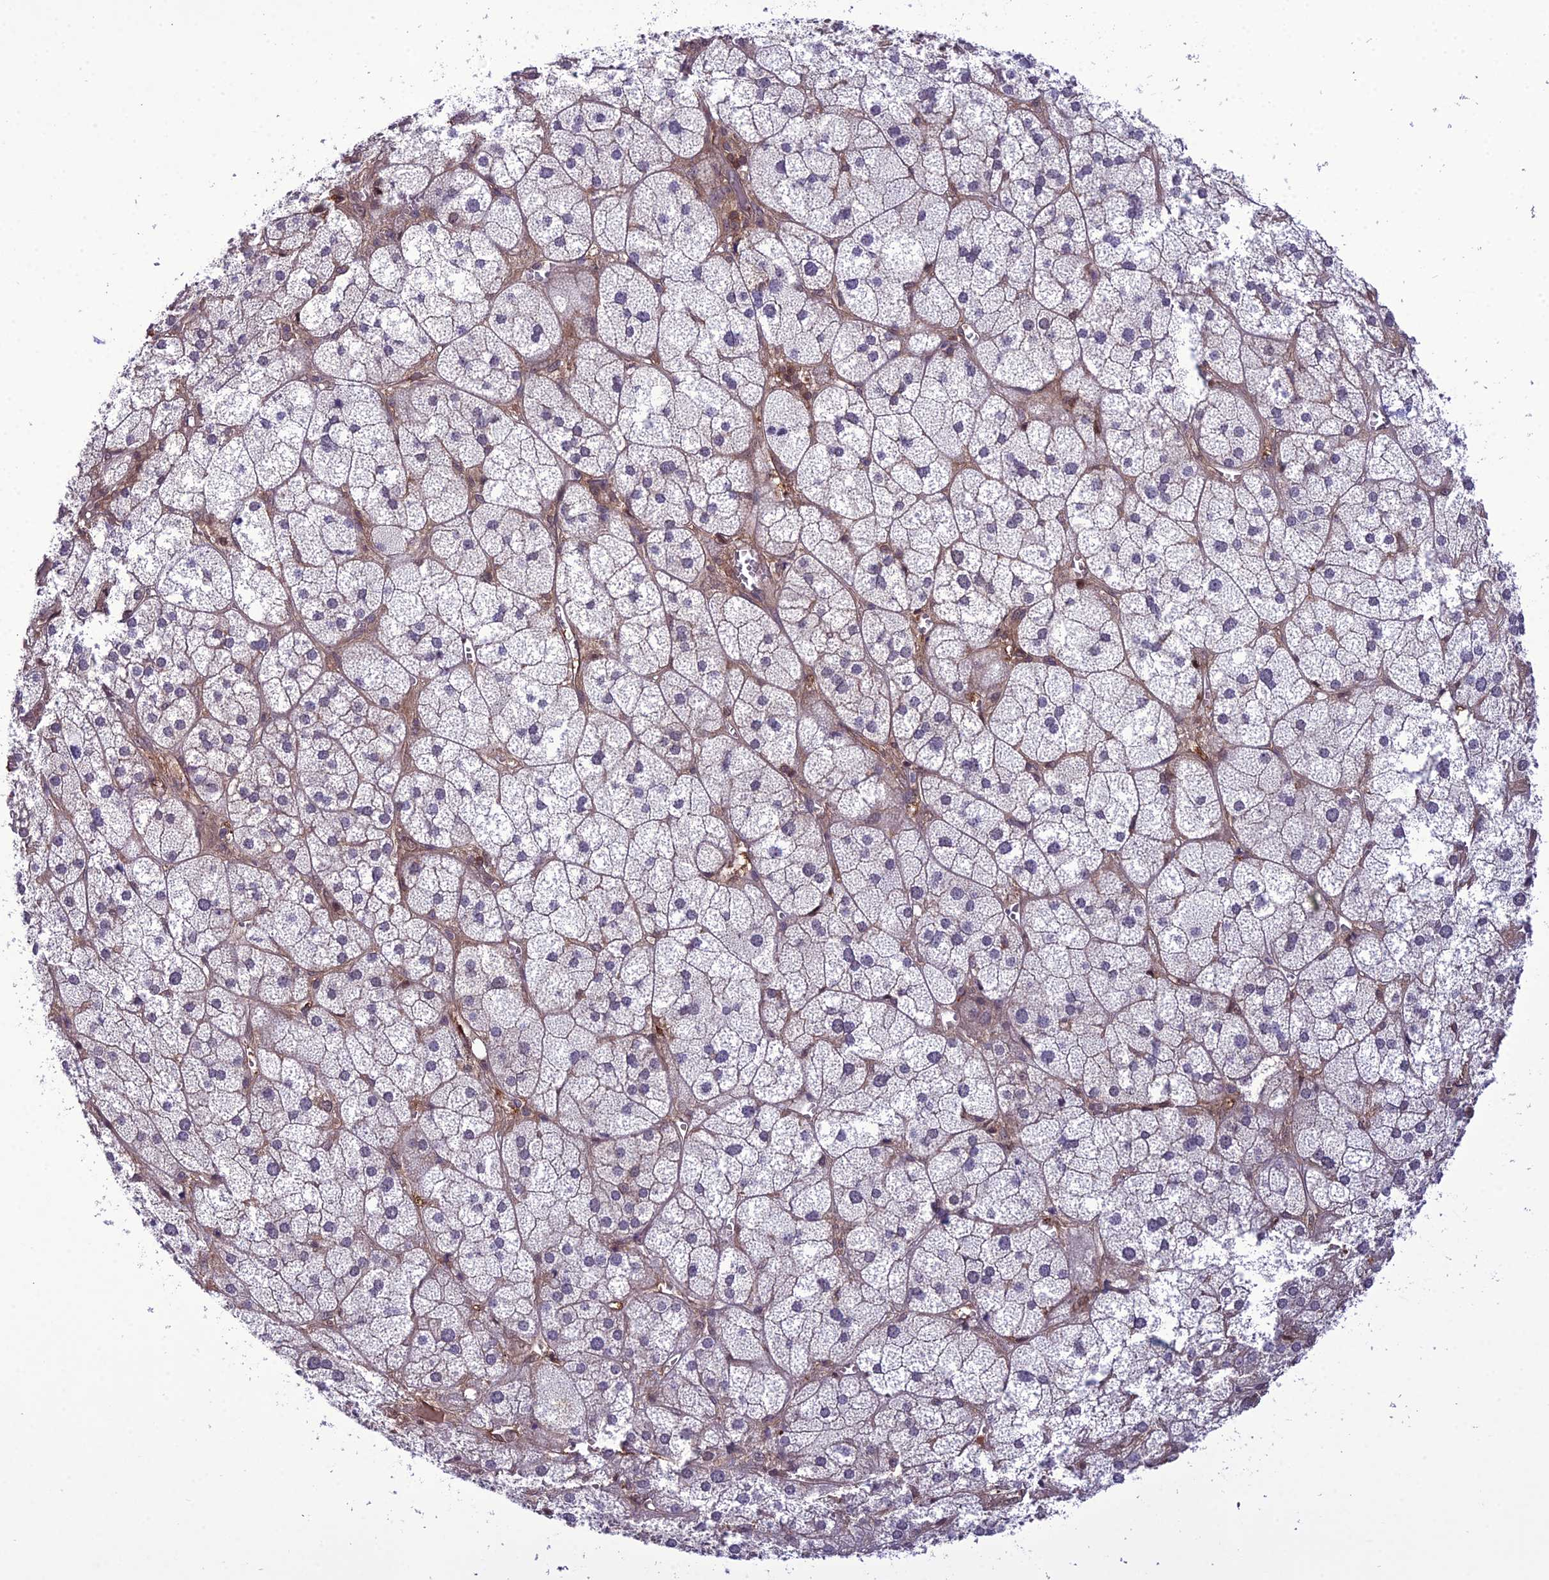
{"staining": {"intensity": "negative", "quantity": "none", "location": "none"}, "tissue": "adrenal gland", "cell_type": "Glandular cells", "image_type": "normal", "snomed": [{"axis": "morphology", "description": "Normal tissue, NOS"}, {"axis": "topography", "description": "Adrenal gland"}], "caption": "High power microscopy histopathology image of an immunohistochemistry histopathology image of benign adrenal gland, revealing no significant expression in glandular cells. Brightfield microscopy of IHC stained with DAB (brown) and hematoxylin (blue), captured at high magnification.", "gene": "GDF6", "patient": {"sex": "female", "age": 61}}